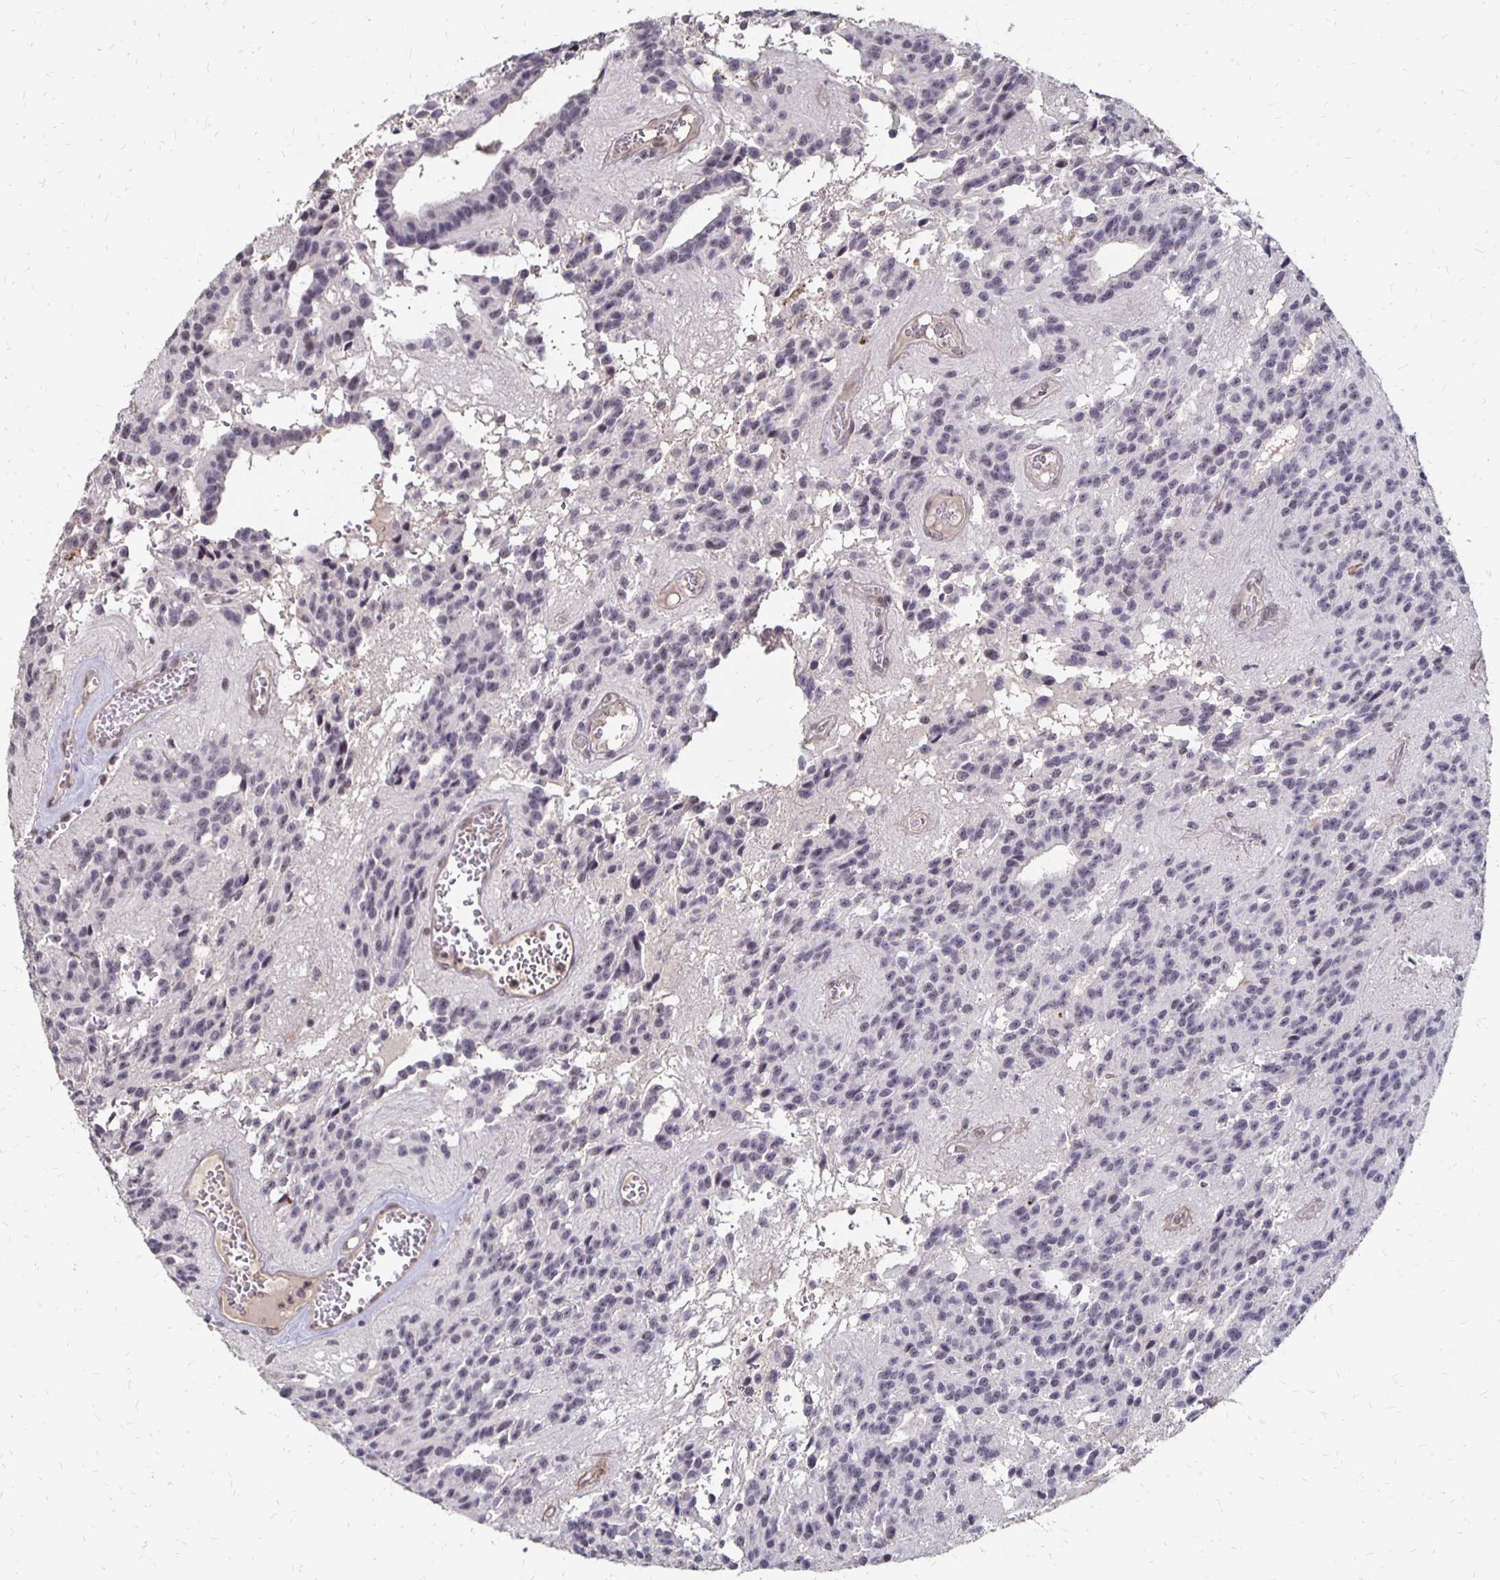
{"staining": {"intensity": "negative", "quantity": "none", "location": "none"}, "tissue": "glioma", "cell_type": "Tumor cells", "image_type": "cancer", "snomed": [{"axis": "morphology", "description": "Glioma, malignant, Low grade"}, {"axis": "topography", "description": "Brain"}], "caption": "Human malignant low-grade glioma stained for a protein using immunohistochemistry displays no positivity in tumor cells.", "gene": "CLASRP", "patient": {"sex": "male", "age": 31}}